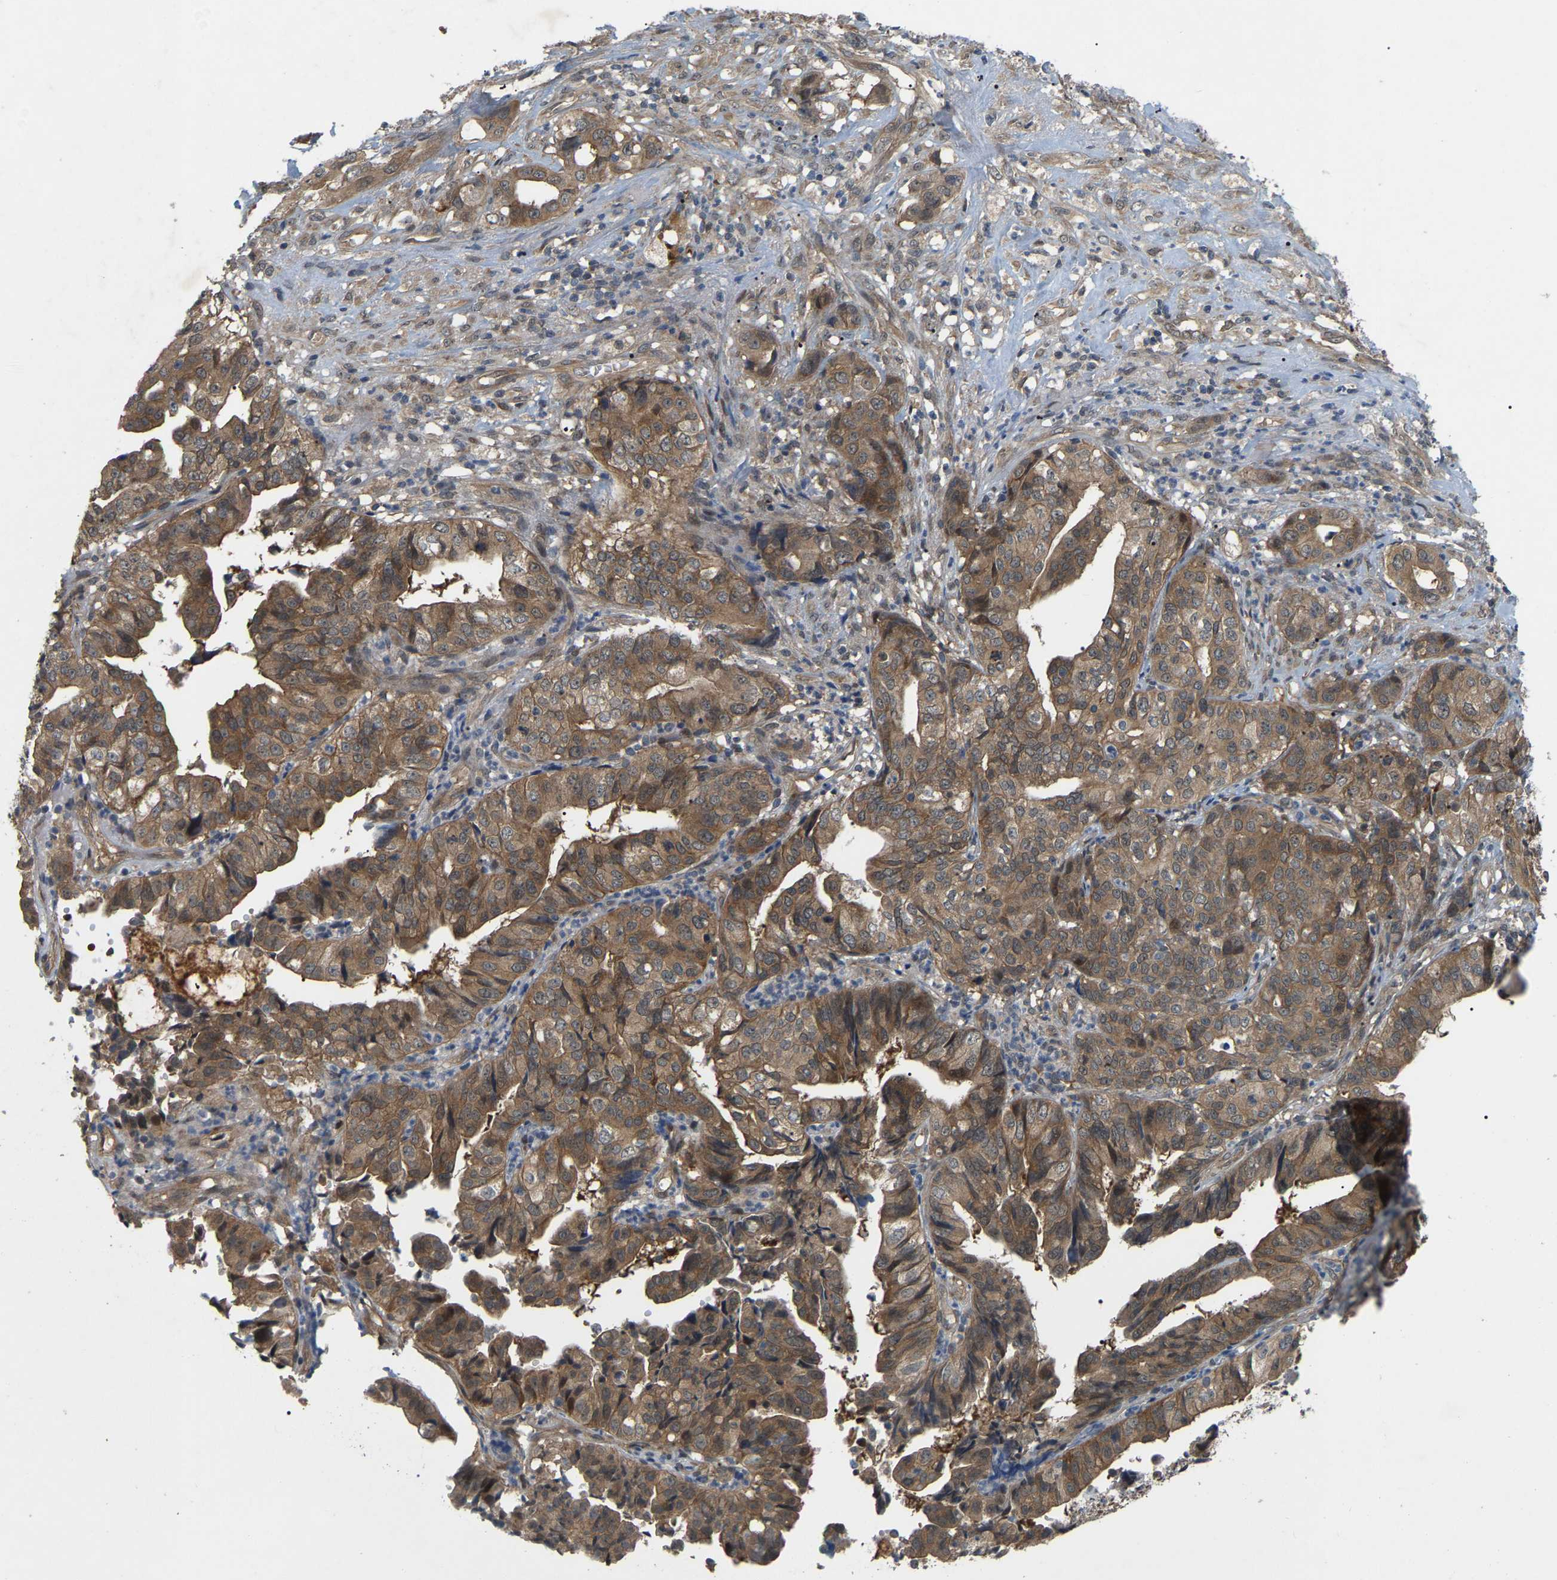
{"staining": {"intensity": "moderate", "quantity": ">75%", "location": "cytoplasmic/membranous"}, "tissue": "liver cancer", "cell_type": "Tumor cells", "image_type": "cancer", "snomed": [{"axis": "morphology", "description": "Cholangiocarcinoma"}, {"axis": "topography", "description": "Liver"}], "caption": "This image shows immunohistochemistry (IHC) staining of human cholangiocarcinoma (liver), with medium moderate cytoplasmic/membranous expression in about >75% of tumor cells.", "gene": "CROT", "patient": {"sex": "female", "age": 61}}